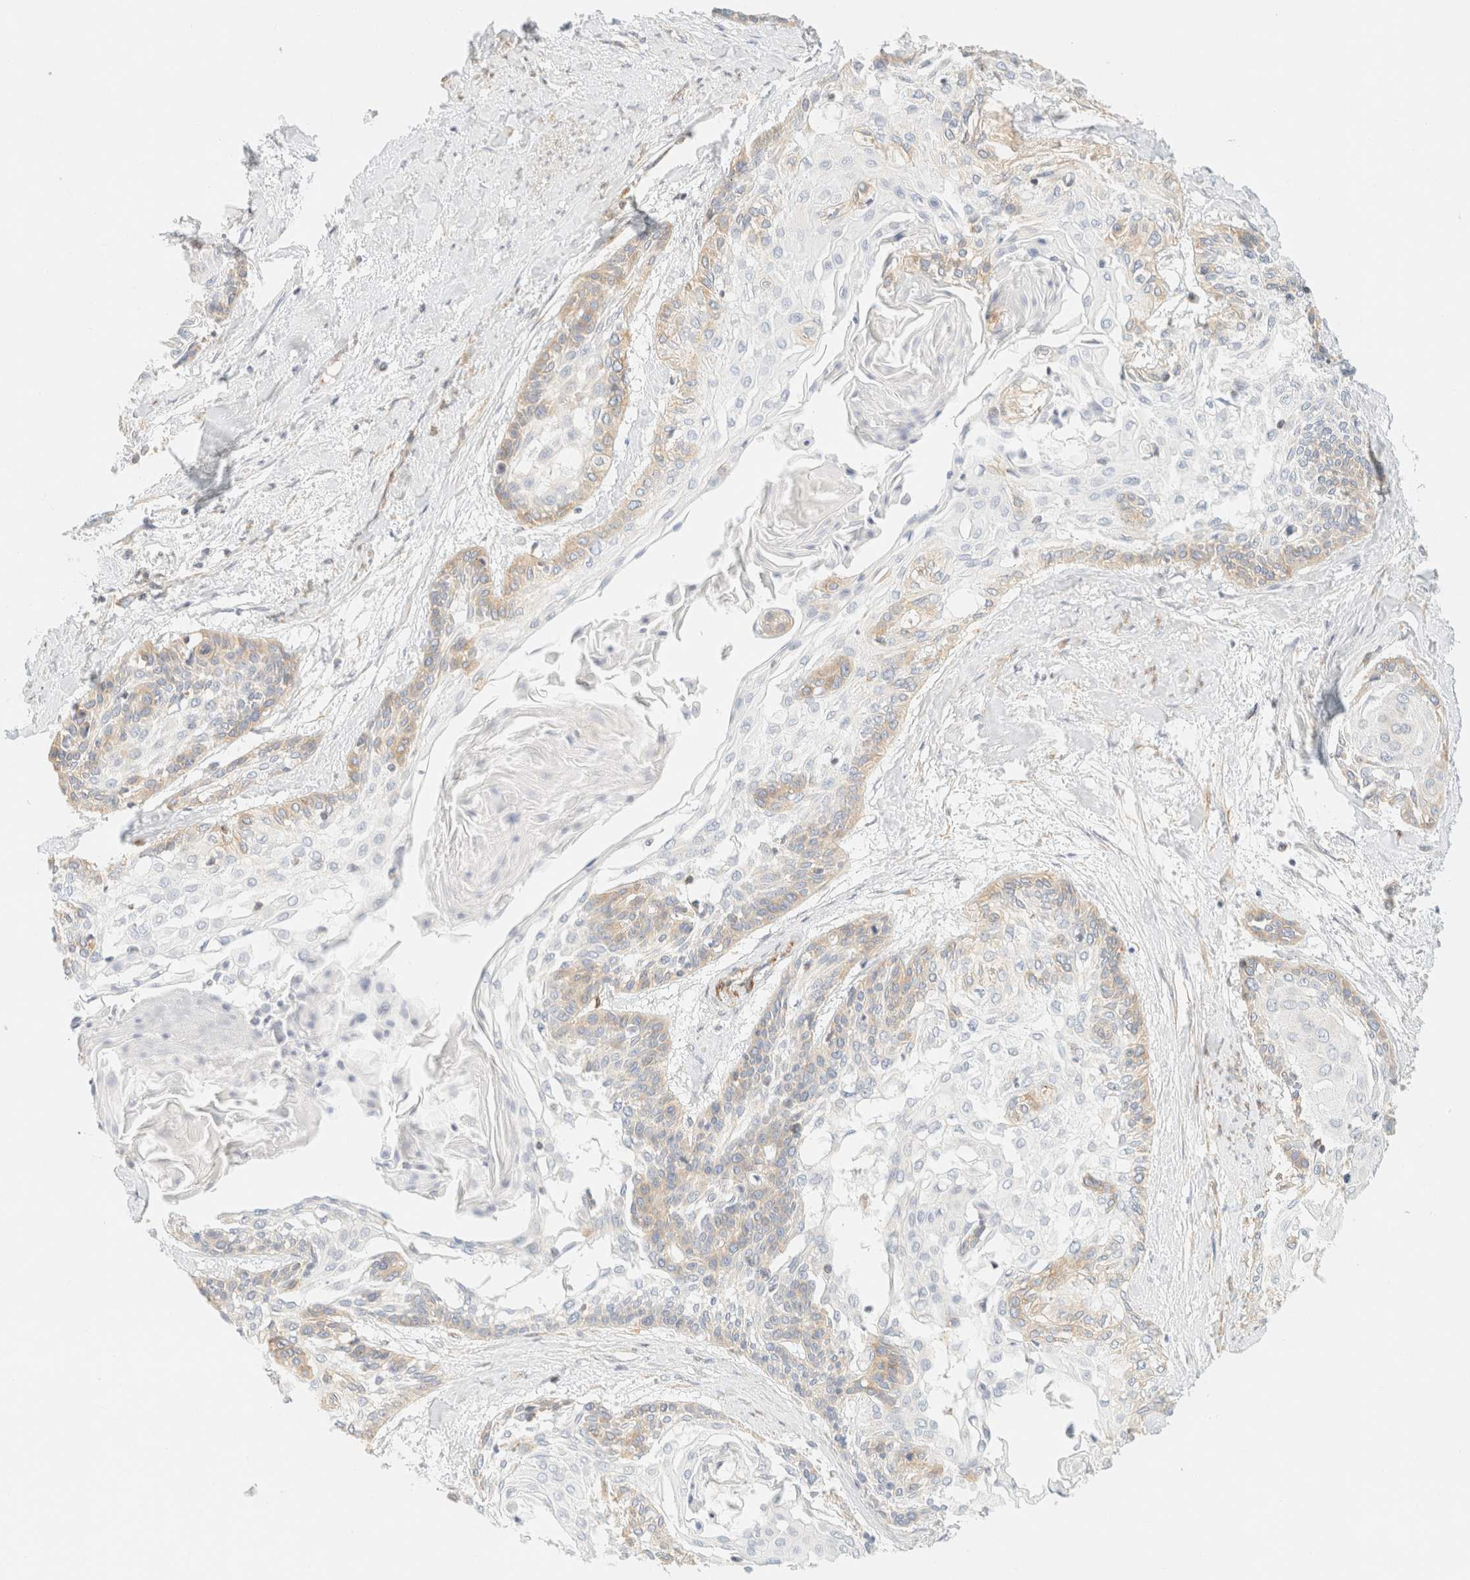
{"staining": {"intensity": "weak", "quantity": "<25%", "location": "cytoplasmic/membranous"}, "tissue": "cervical cancer", "cell_type": "Tumor cells", "image_type": "cancer", "snomed": [{"axis": "morphology", "description": "Squamous cell carcinoma, NOS"}, {"axis": "topography", "description": "Cervix"}], "caption": "Squamous cell carcinoma (cervical) was stained to show a protein in brown. There is no significant expression in tumor cells. Nuclei are stained in blue.", "gene": "MRM3", "patient": {"sex": "female", "age": 57}}